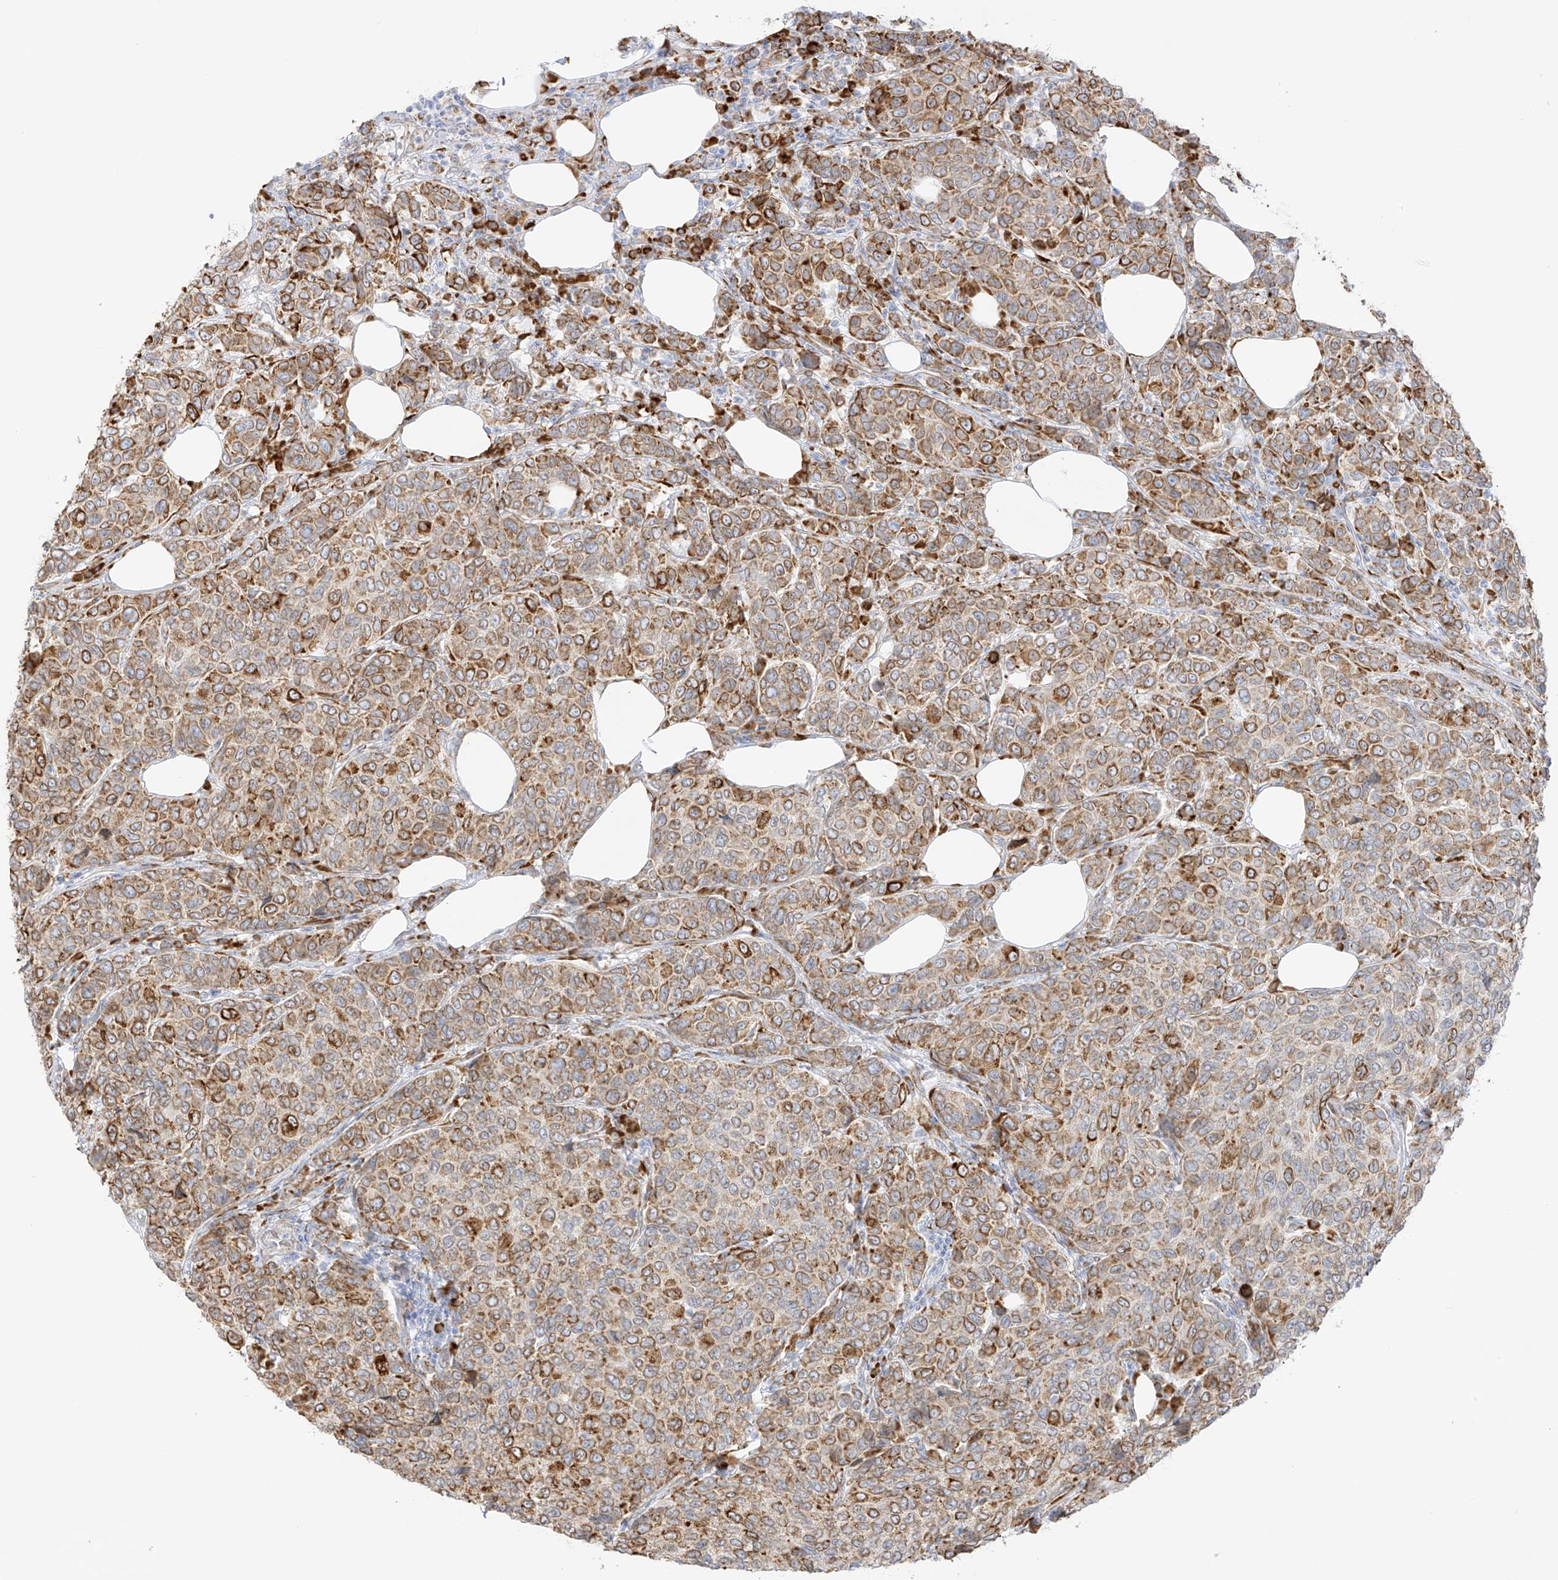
{"staining": {"intensity": "moderate", "quantity": ">75%", "location": "cytoplasmic/membranous"}, "tissue": "breast cancer", "cell_type": "Tumor cells", "image_type": "cancer", "snomed": [{"axis": "morphology", "description": "Duct carcinoma"}, {"axis": "topography", "description": "Breast"}], "caption": "This is an image of IHC staining of breast cancer, which shows moderate expression in the cytoplasmic/membranous of tumor cells.", "gene": "LRRC59", "patient": {"sex": "female", "age": 55}}